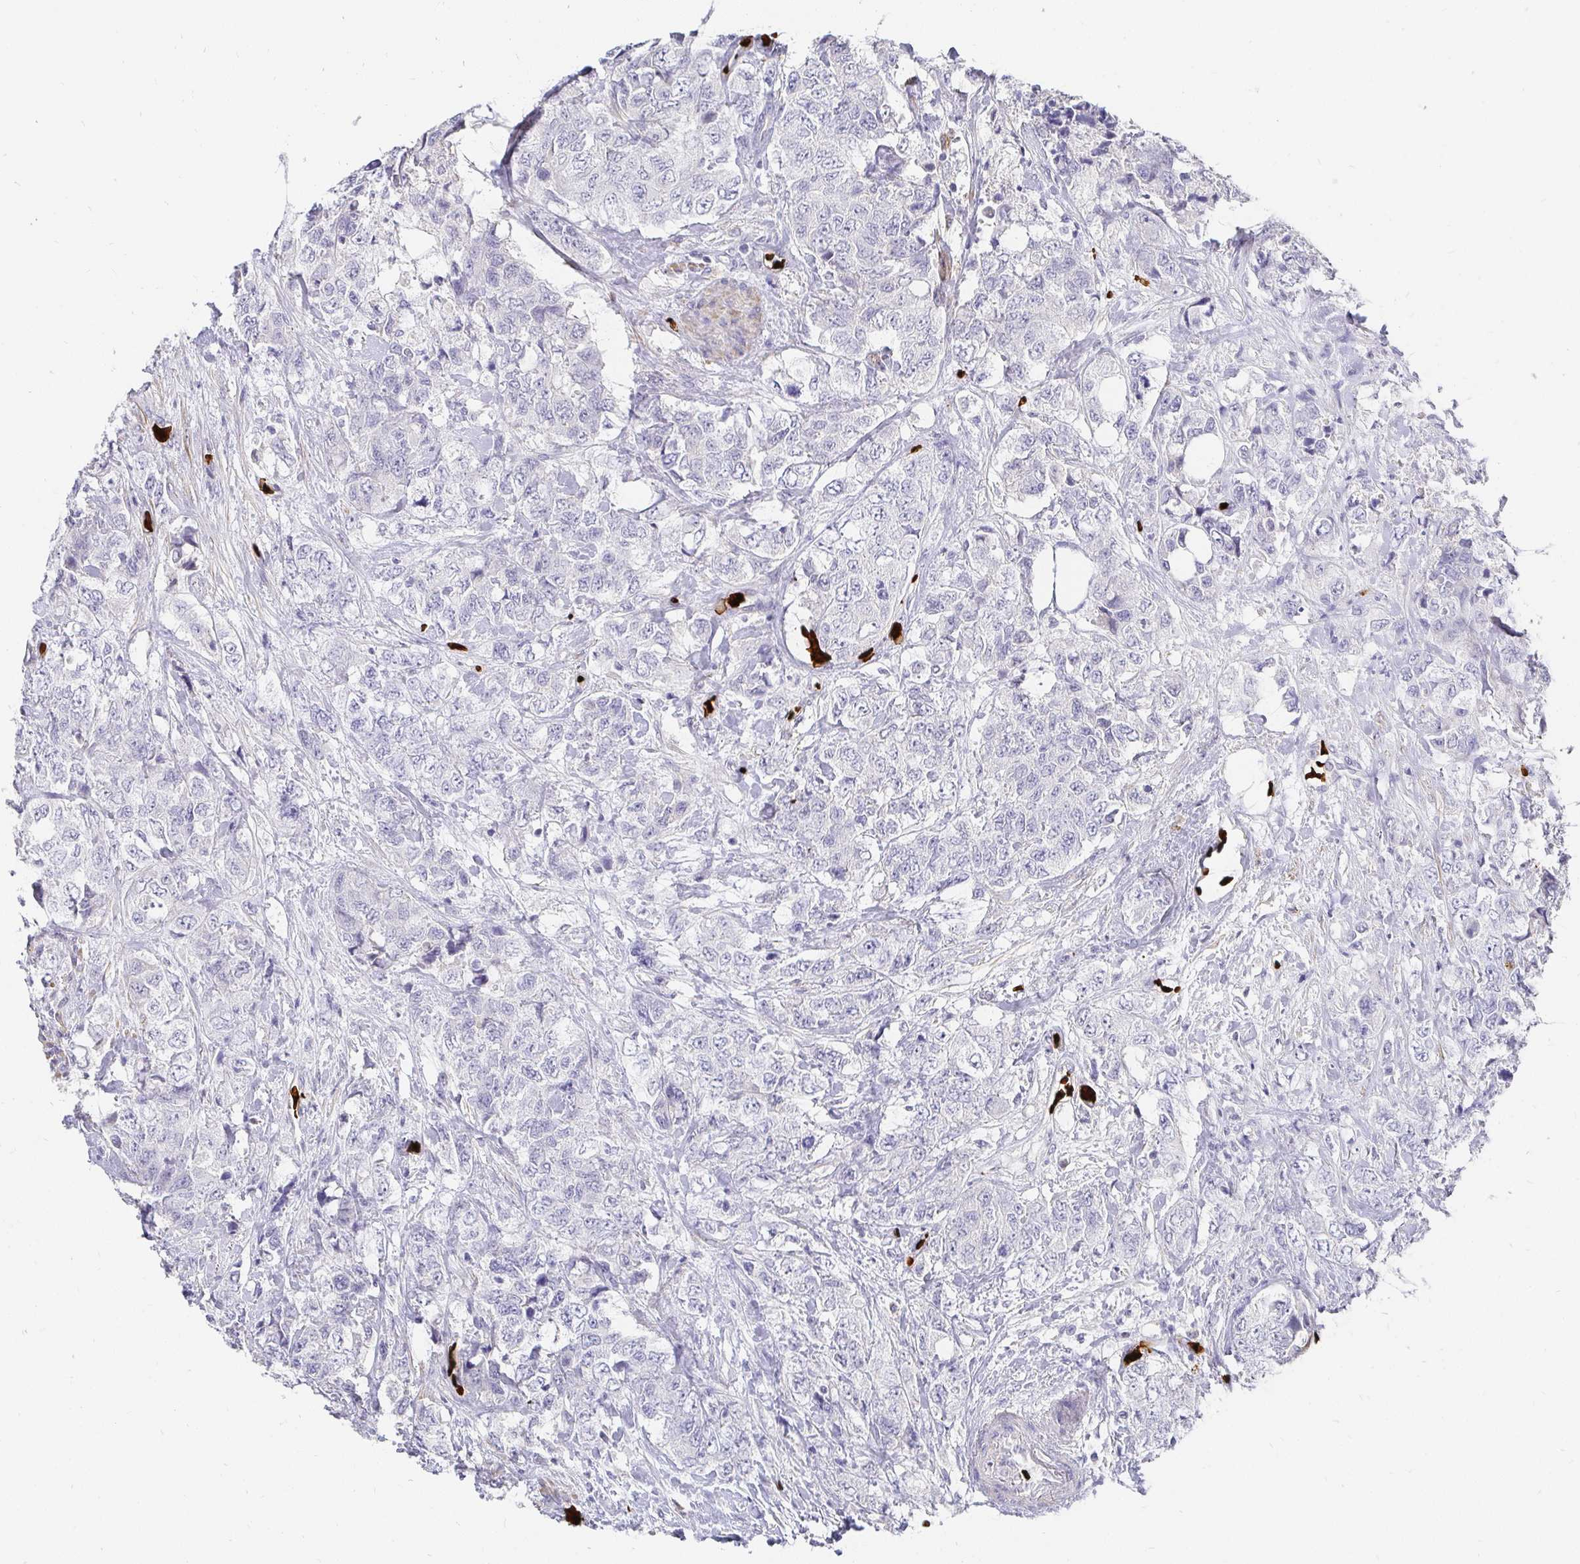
{"staining": {"intensity": "negative", "quantity": "none", "location": "none"}, "tissue": "urothelial cancer", "cell_type": "Tumor cells", "image_type": "cancer", "snomed": [{"axis": "morphology", "description": "Urothelial carcinoma, High grade"}, {"axis": "topography", "description": "Urinary bladder"}], "caption": "Tumor cells show no significant protein expression in urothelial cancer.", "gene": "FGF21", "patient": {"sex": "female", "age": 78}}